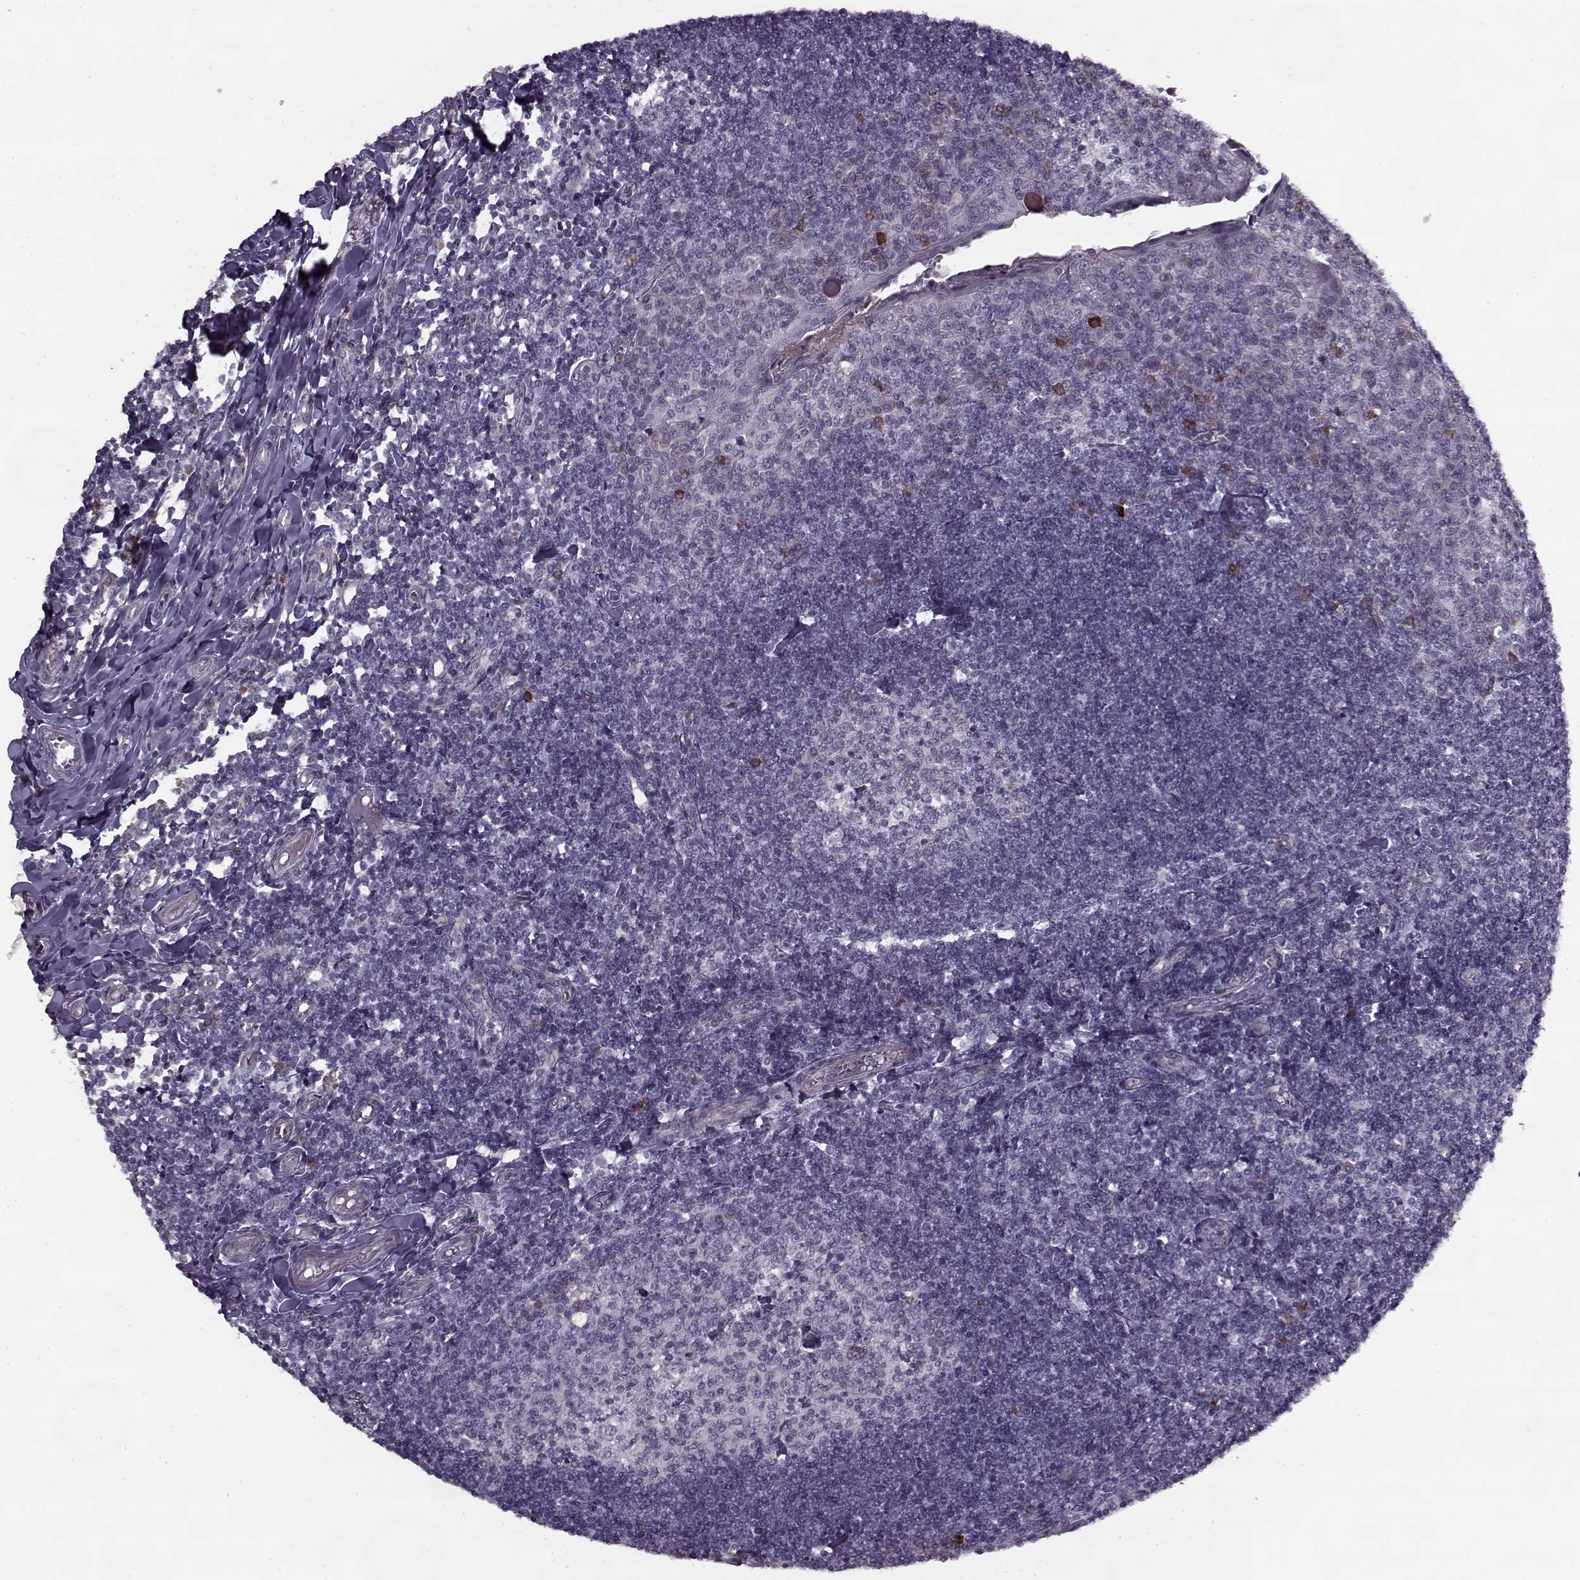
{"staining": {"intensity": "negative", "quantity": "none", "location": "none"}, "tissue": "tonsil", "cell_type": "Germinal center cells", "image_type": "normal", "snomed": [{"axis": "morphology", "description": "Normal tissue, NOS"}, {"axis": "topography", "description": "Tonsil"}], "caption": "There is no significant positivity in germinal center cells of tonsil. Brightfield microscopy of immunohistochemistry (IHC) stained with DAB (3,3'-diaminobenzidine) (brown) and hematoxylin (blue), captured at high magnification.", "gene": "KRT9", "patient": {"sex": "female", "age": 12}}